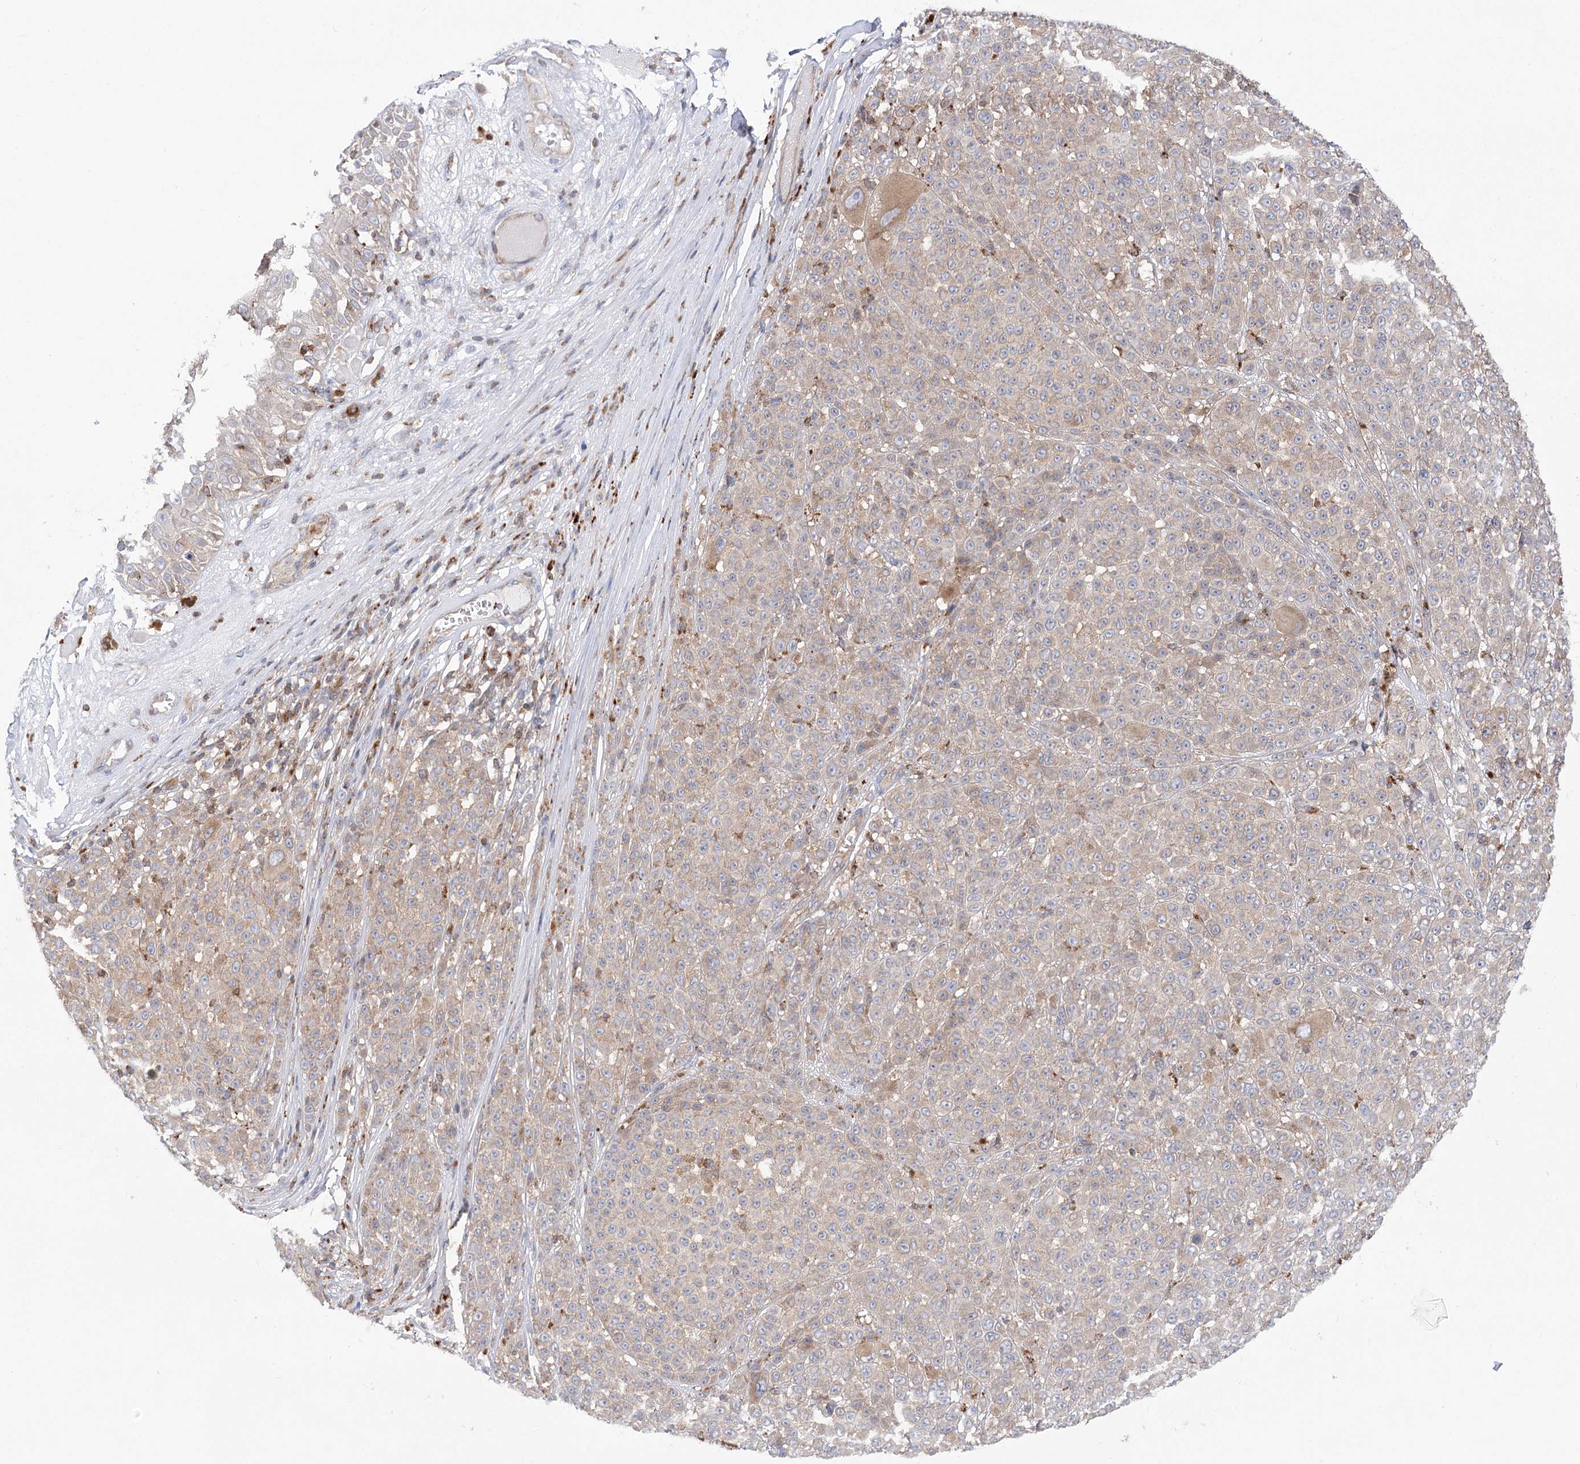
{"staining": {"intensity": "weak", "quantity": "<25%", "location": "cytoplasmic/membranous"}, "tissue": "melanoma", "cell_type": "Tumor cells", "image_type": "cancer", "snomed": [{"axis": "morphology", "description": "Malignant melanoma, NOS"}, {"axis": "topography", "description": "Skin"}], "caption": "This is a image of IHC staining of melanoma, which shows no positivity in tumor cells. (Brightfield microscopy of DAB immunohistochemistry at high magnification).", "gene": "VPS37B", "patient": {"sex": "female", "age": 94}}